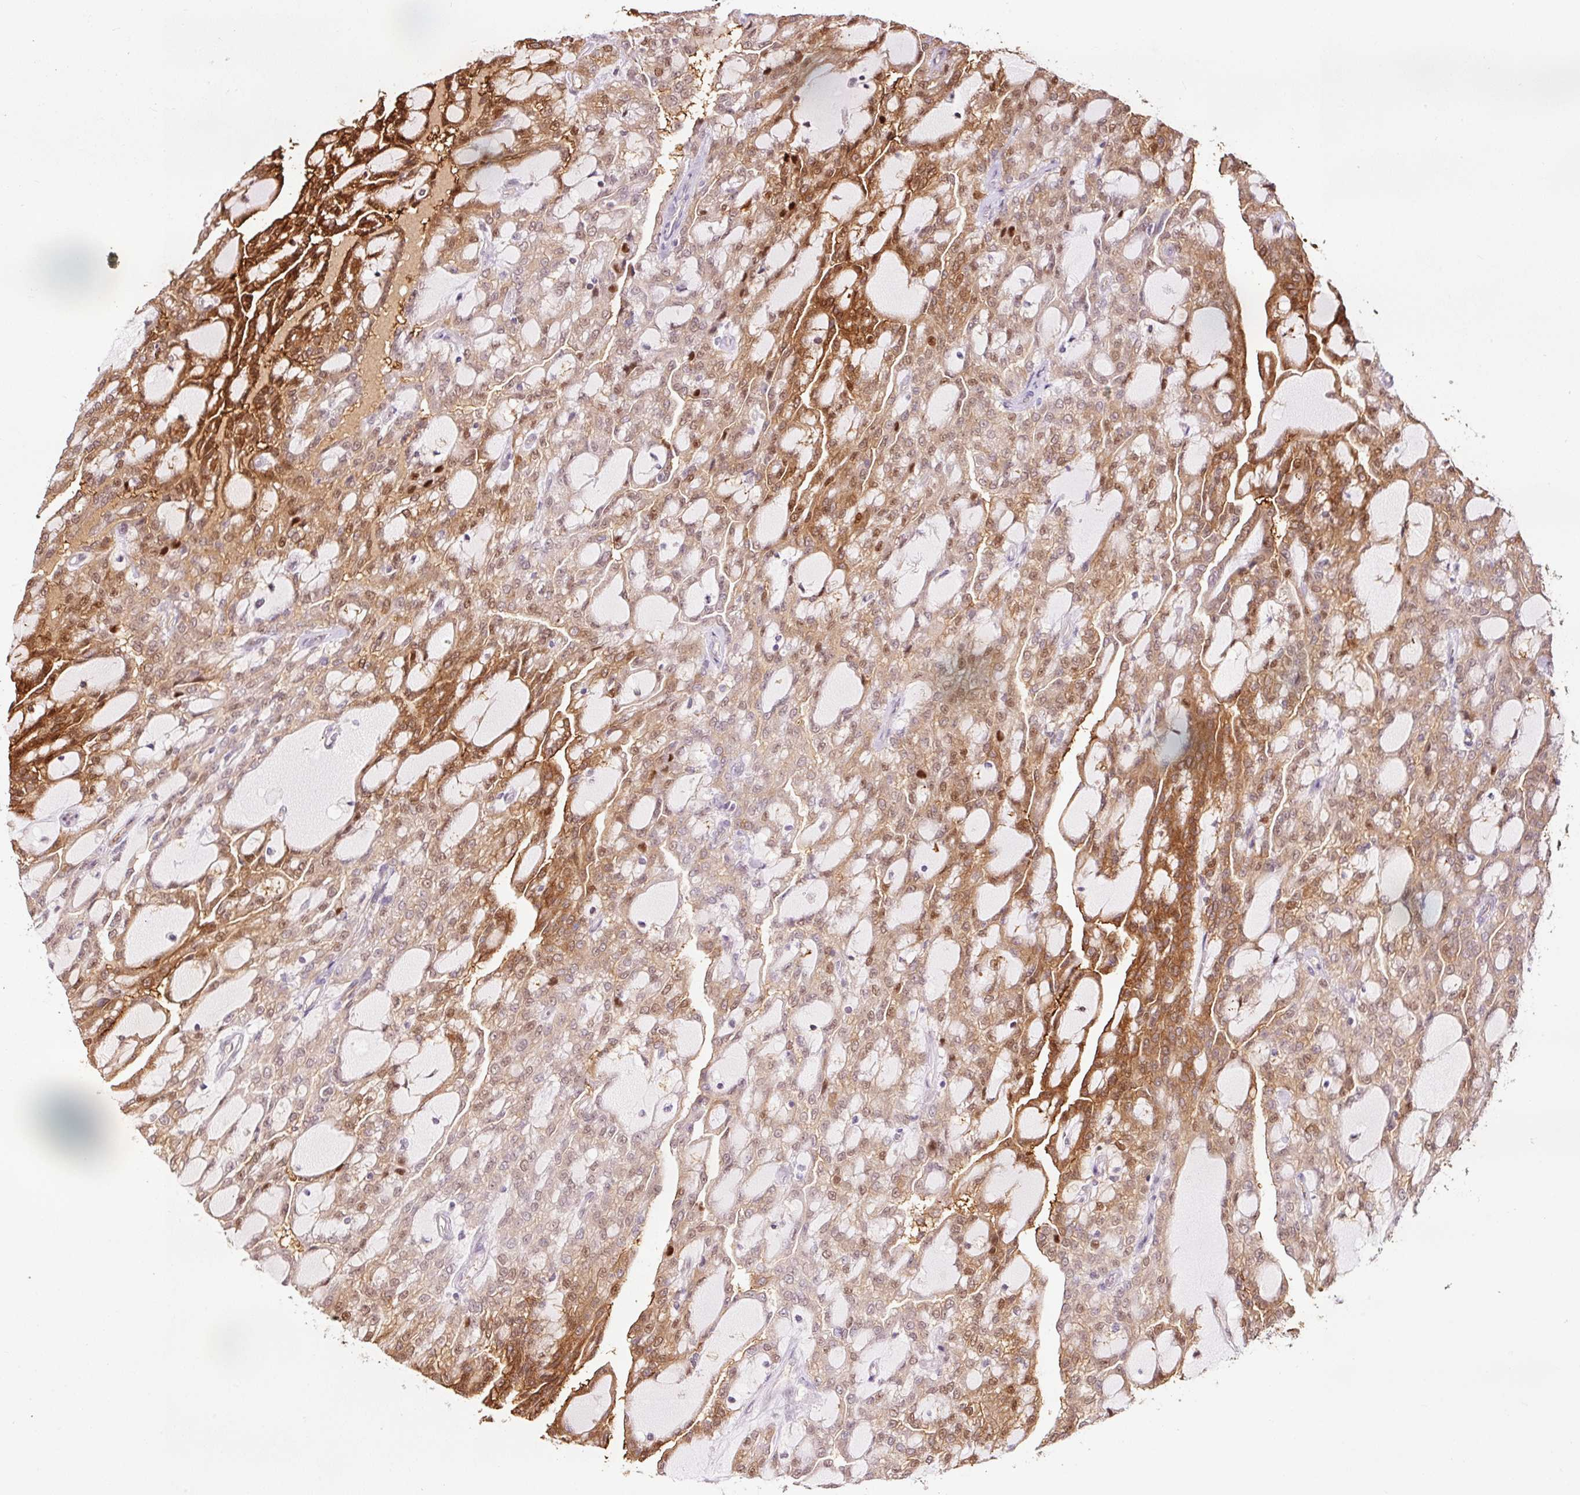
{"staining": {"intensity": "strong", "quantity": "25%-75%", "location": "cytoplasmic/membranous,nuclear"}, "tissue": "renal cancer", "cell_type": "Tumor cells", "image_type": "cancer", "snomed": [{"axis": "morphology", "description": "Adenocarcinoma, NOS"}, {"axis": "topography", "description": "Kidney"}], "caption": "Renal cancer (adenocarcinoma) tissue reveals strong cytoplasmic/membranous and nuclear staining in approximately 25%-75% of tumor cells (IHC, brightfield microscopy, high magnification).", "gene": "FBXL14", "patient": {"sex": "male", "age": 63}}